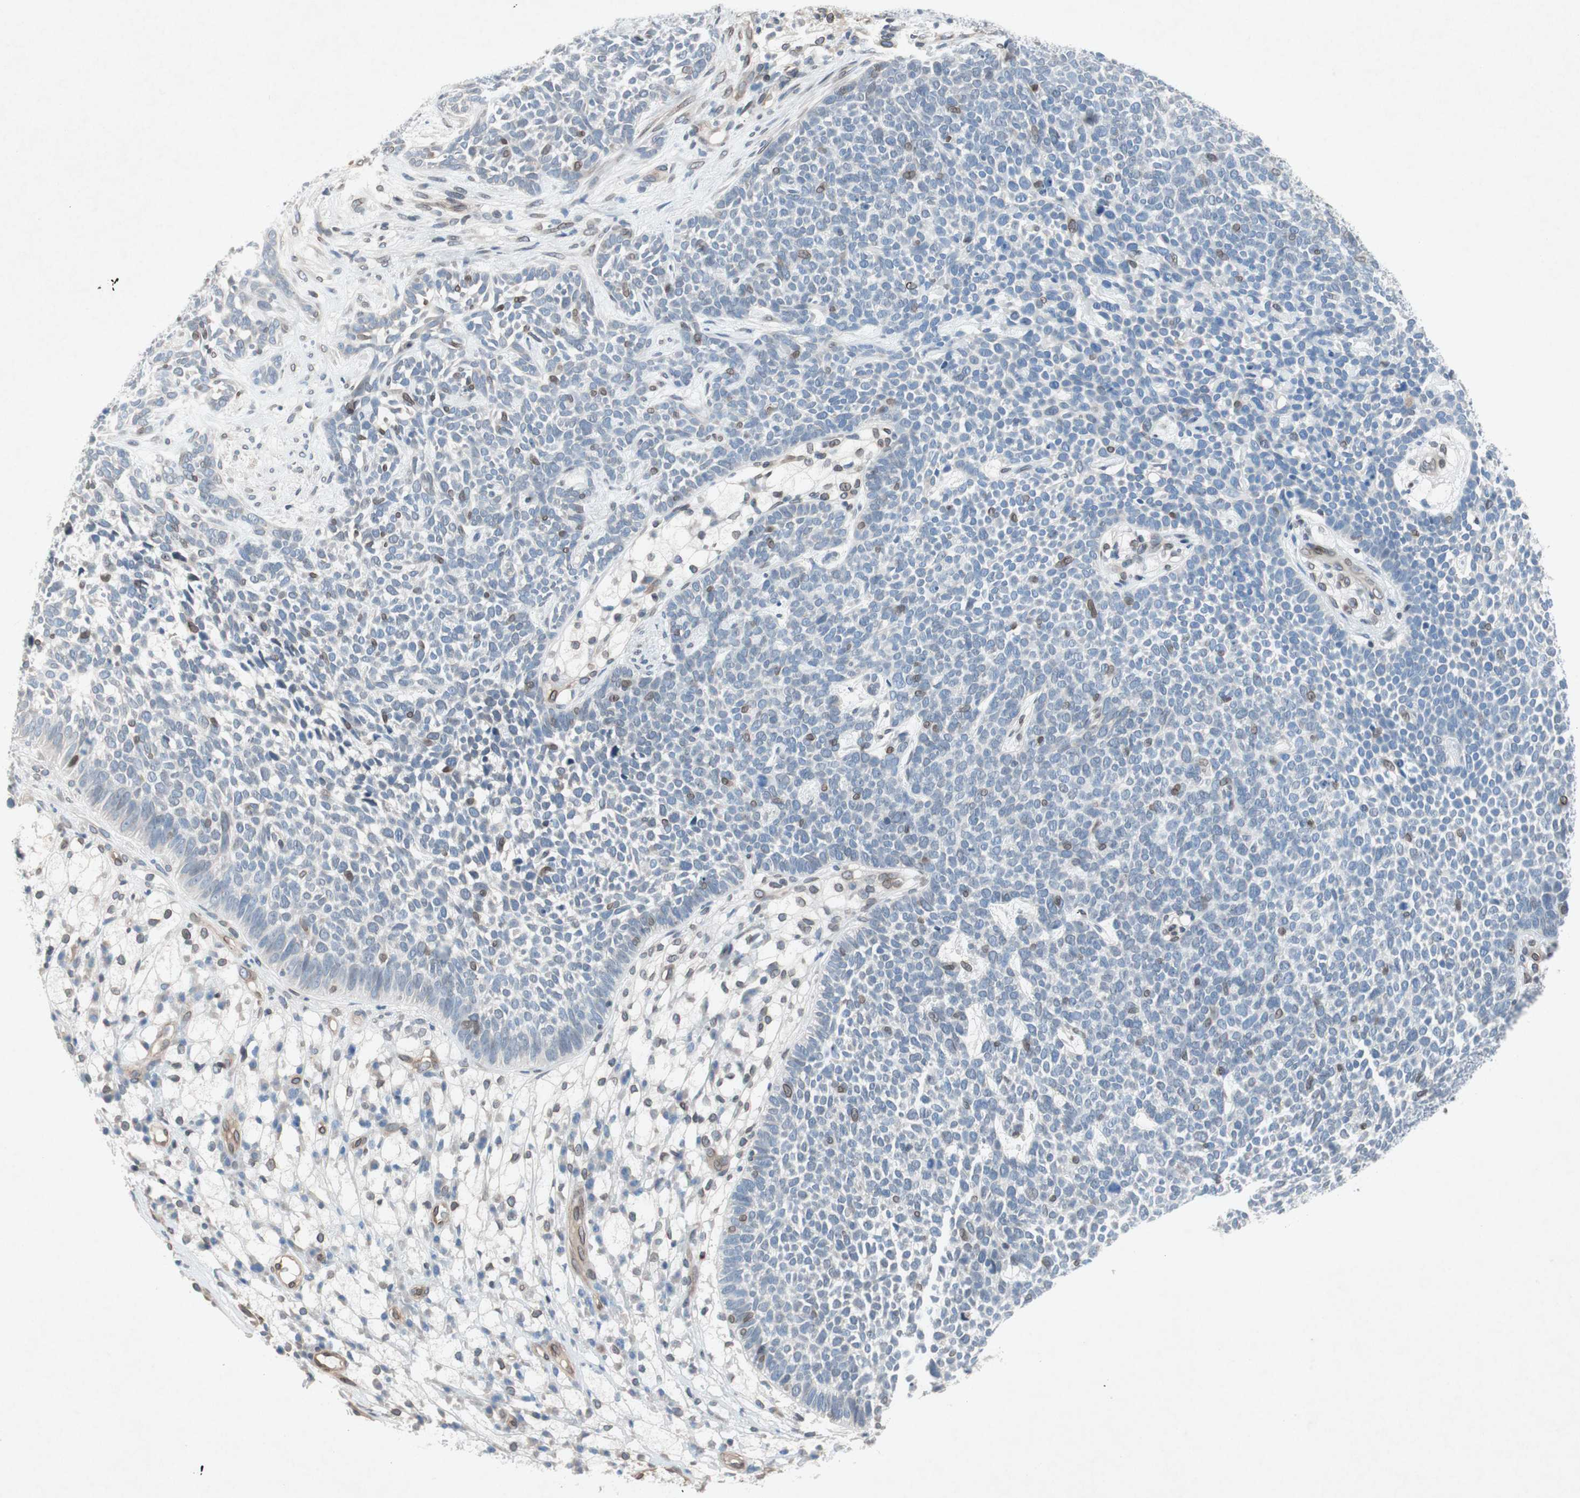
{"staining": {"intensity": "weak", "quantity": "<25%", "location": "cytoplasmic/membranous,nuclear"}, "tissue": "skin cancer", "cell_type": "Tumor cells", "image_type": "cancer", "snomed": [{"axis": "morphology", "description": "Basal cell carcinoma"}, {"axis": "topography", "description": "Skin"}], "caption": "This is a histopathology image of immunohistochemistry (IHC) staining of skin basal cell carcinoma, which shows no staining in tumor cells.", "gene": "ARNT2", "patient": {"sex": "female", "age": 84}}